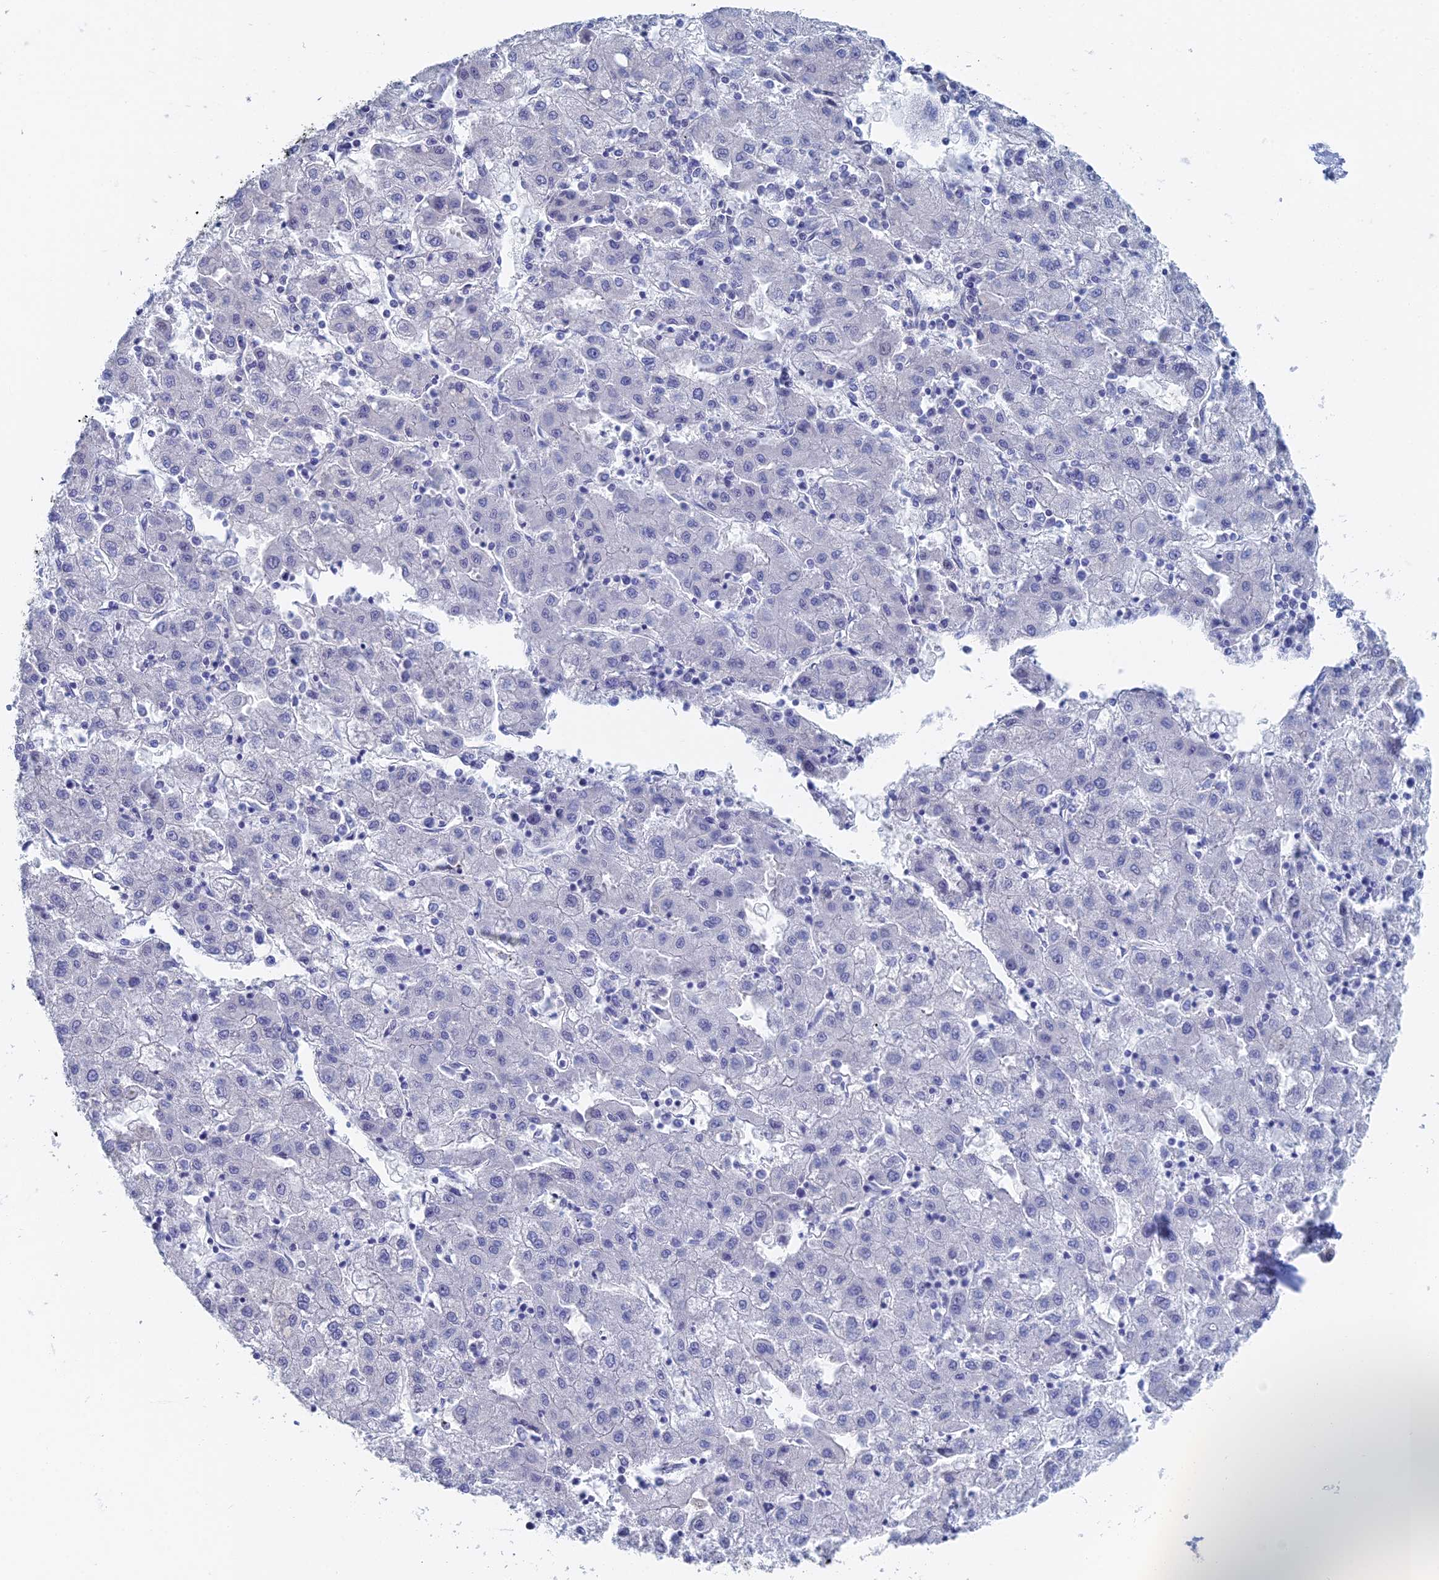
{"staining": {"intensity": "negative", "quantity": "none", "location": "none"}, "tissue": "liver cancer", "cell_type": "Tumor cells", "image_type": "cancer", "snomed": [{"axis": "morphology", "description": "Carcinoma, Hepatocellular, NOS"}, {"axis": "topography", "description": "Liver"}], "caption": "The image exhibits no staining of tumor cells in liver cancer.", "gene": "DRGX", "patient": {"sex": "male", "age": 72}}